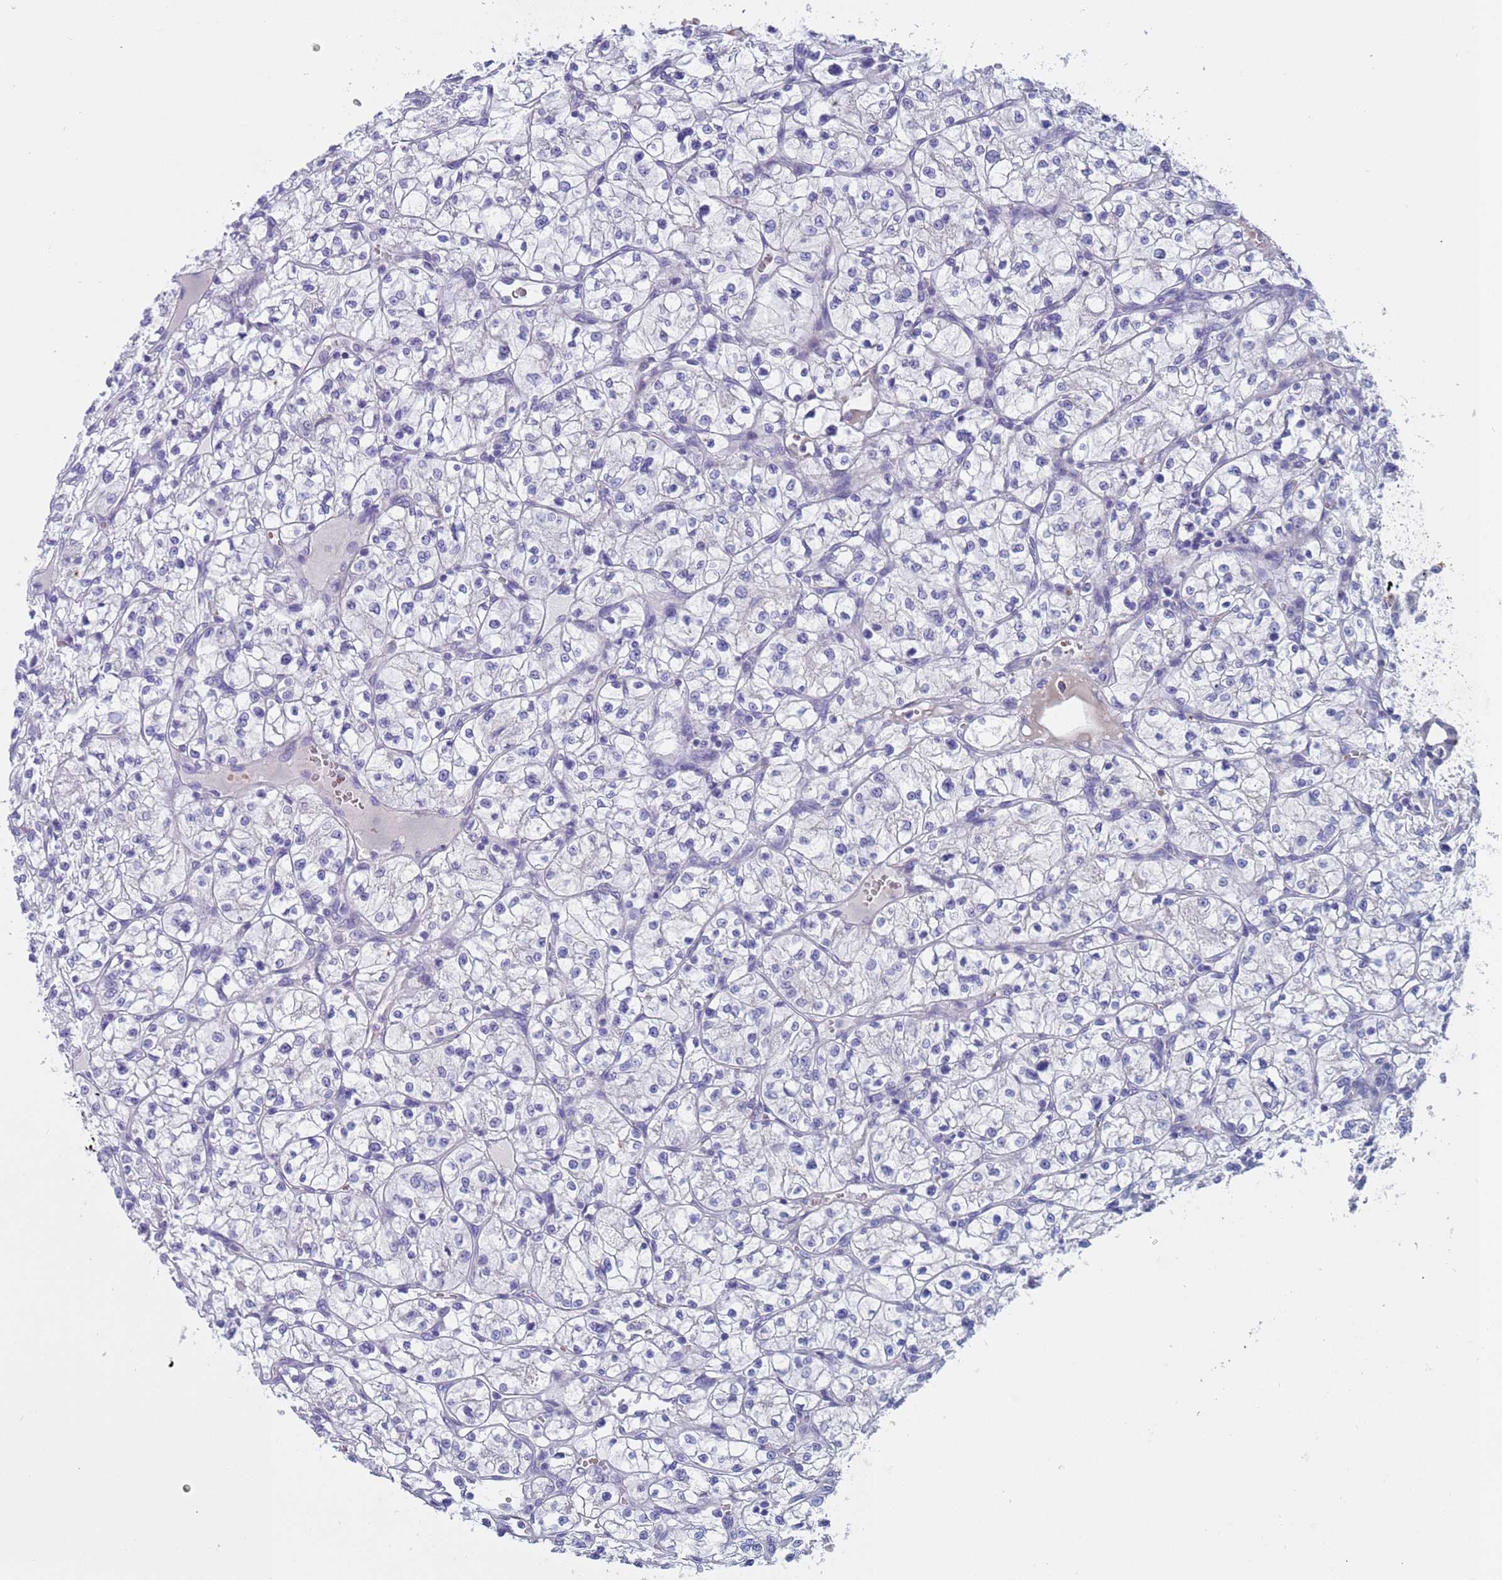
{"staining": {"intensity": "negative", "quantity": "none", "location": "none"}, "tissue": "renal cancer", "cell_type": "Tumor cells", "image_type": "cancer", "snomed": [{"axis": "morphology", "description": "Adenocarcinoma, NOS"}, {"axis": "topography", "description": "Kidney"}], "caption": "IHC image of neoplastic tissue: human renal cancer (adenocarcinoma) stained with DAB shows no significant protein staining in tumor cells. (DAB immunohistochemistry, high magnification).", "gene": "KBTBD3", "patient": {"sex": "female", "age": 64}}